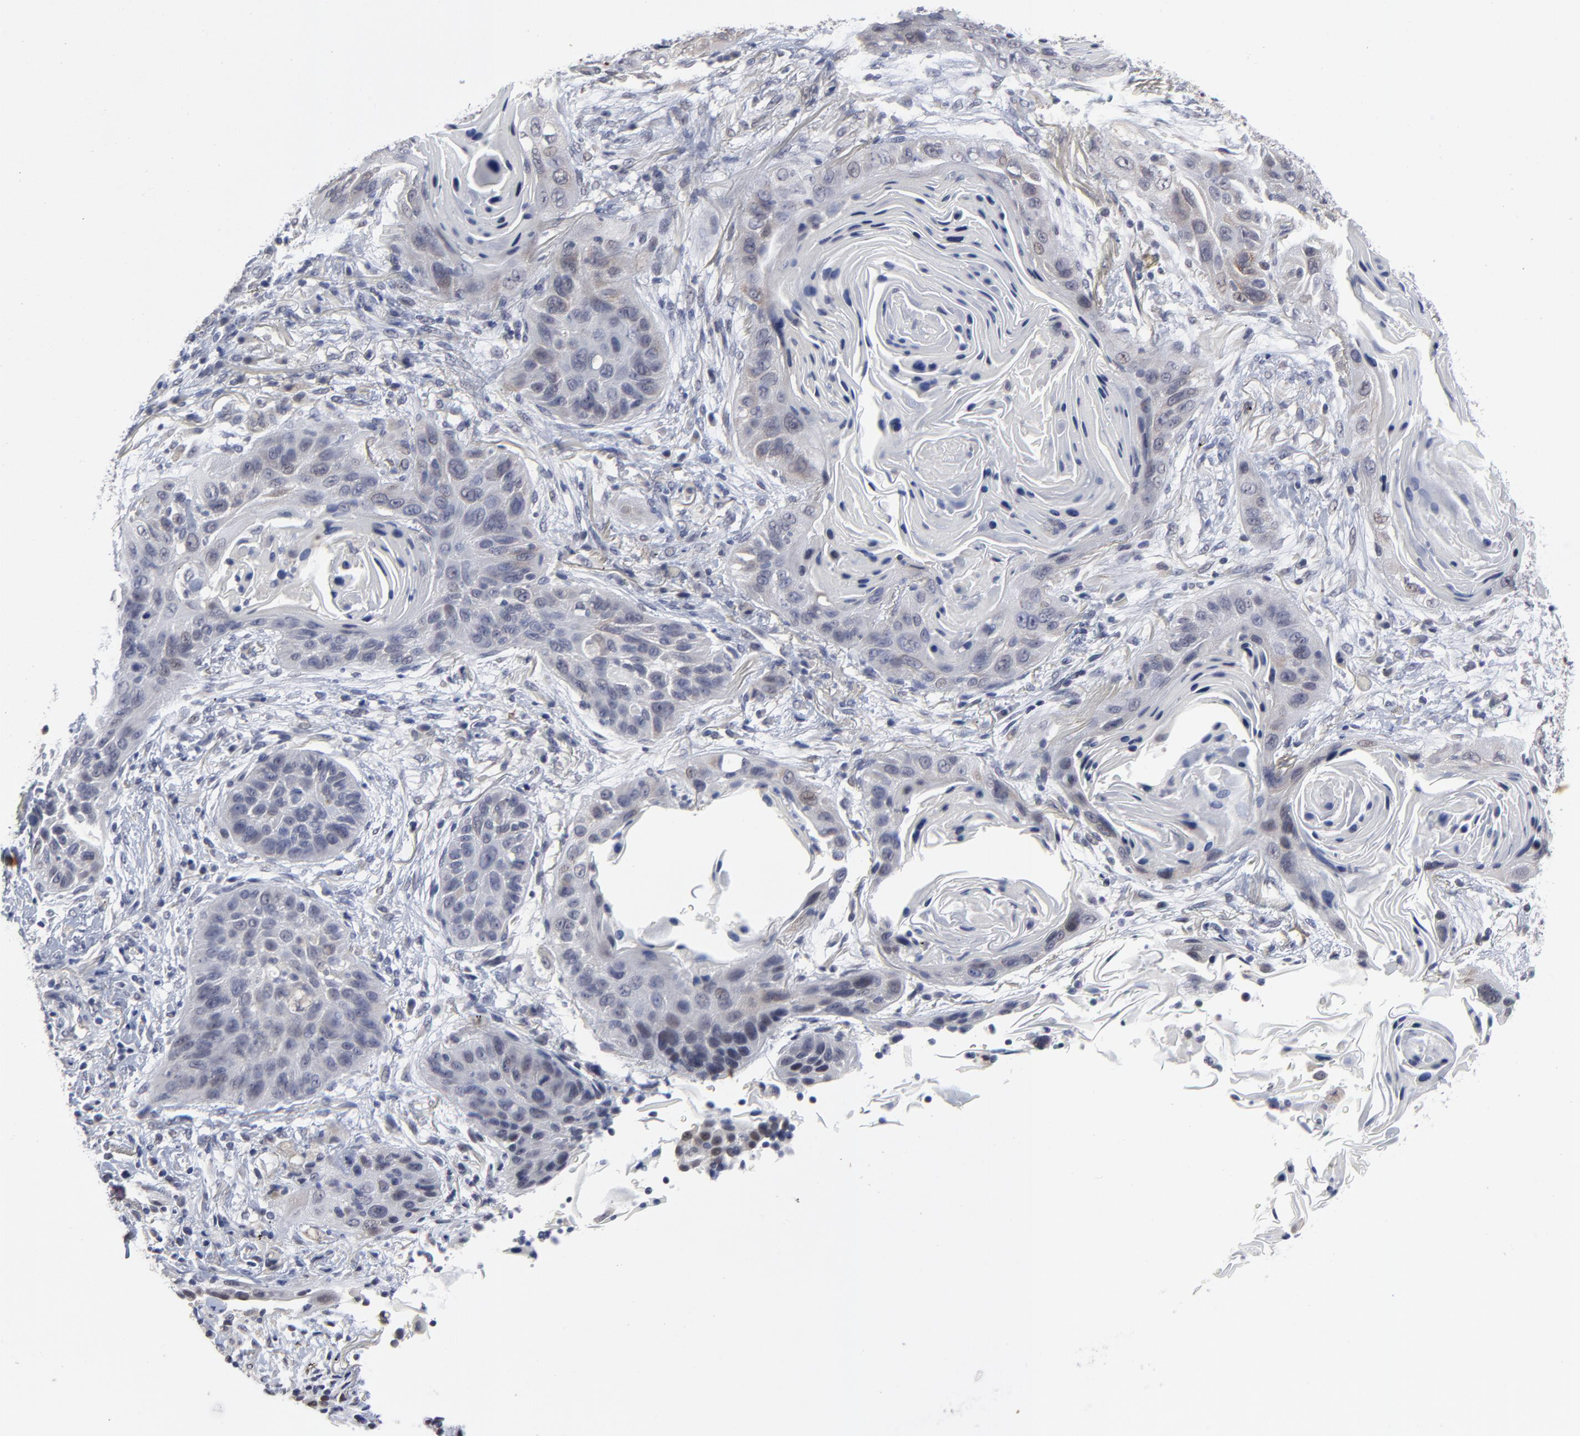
{"staining": {"intensity": "negative", "quantity": "none", "location": "none"}, "tissue": "lung cancer", "cell_type": "Tumor cells", "image_type": "cancer", "snomed": [{"axis": "morphology", "description": "Squamous cell carcinoma, NOS"}, {"axis": "topography", "description": "Lung"}], "caption": "A photomicrograph of human lung cancer (squamous cell carcinoma) is negative for staining in tumor cells.", "gene": "MAGEA10", "patient": {"sex": "female", "age": 67}}